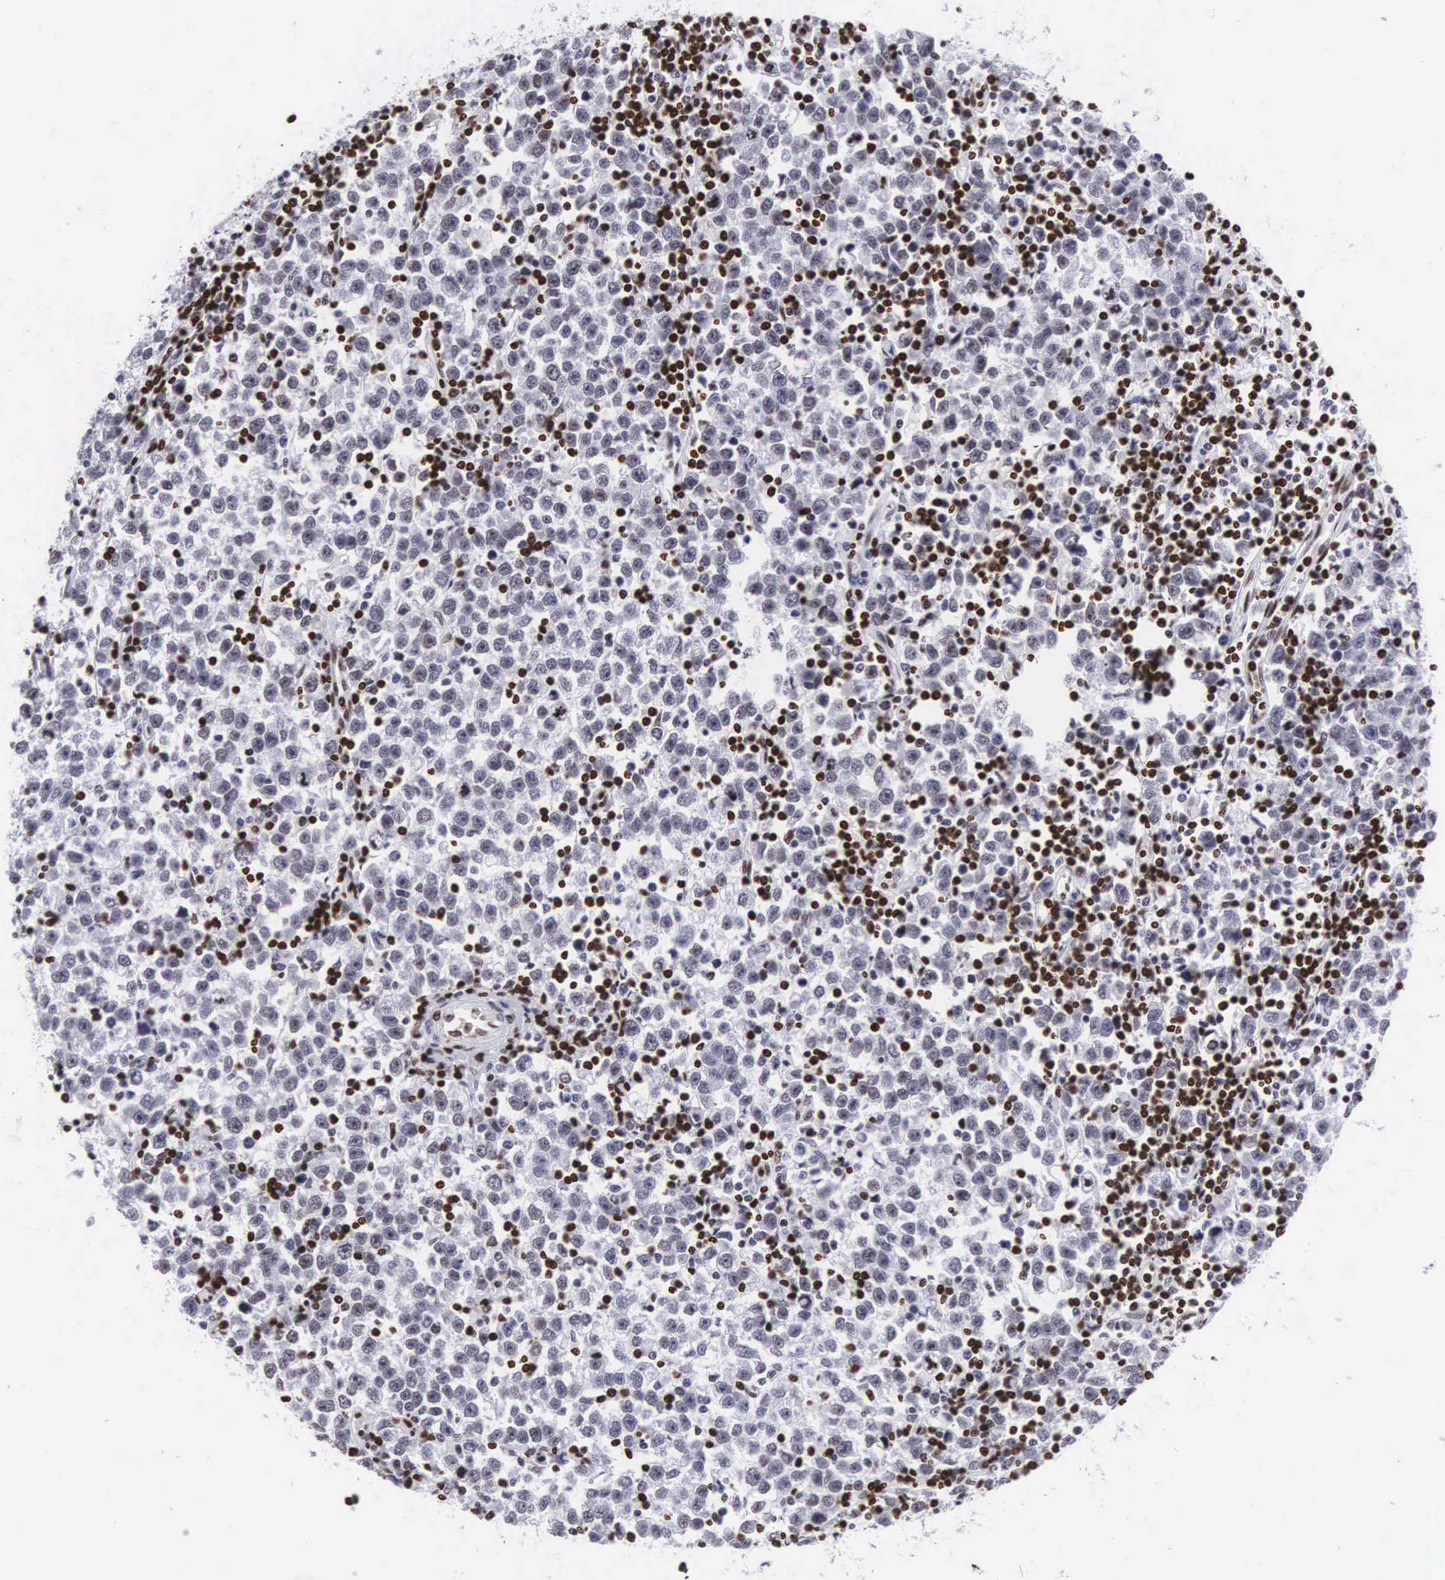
{"staining": {"intensity": "weak", "quantity": "25%-75%", "location": "nuclear"}, "tissue": "testis cancer", "cell_type": "Tumor cells", "image_type": "cancer", "snomed": [{"axis": "morphology", "description": "Seminoma, NOS"}, {"axis": "topography", "description": "Testis"}], "caption": "Immunohistochemical staining of human testis seminoma reveals low levels of weak nuclear expression in approximately 25%-75% of tumor cells.", "gene": "MECP2", "patient": {"sex": "male", "age": 43}}